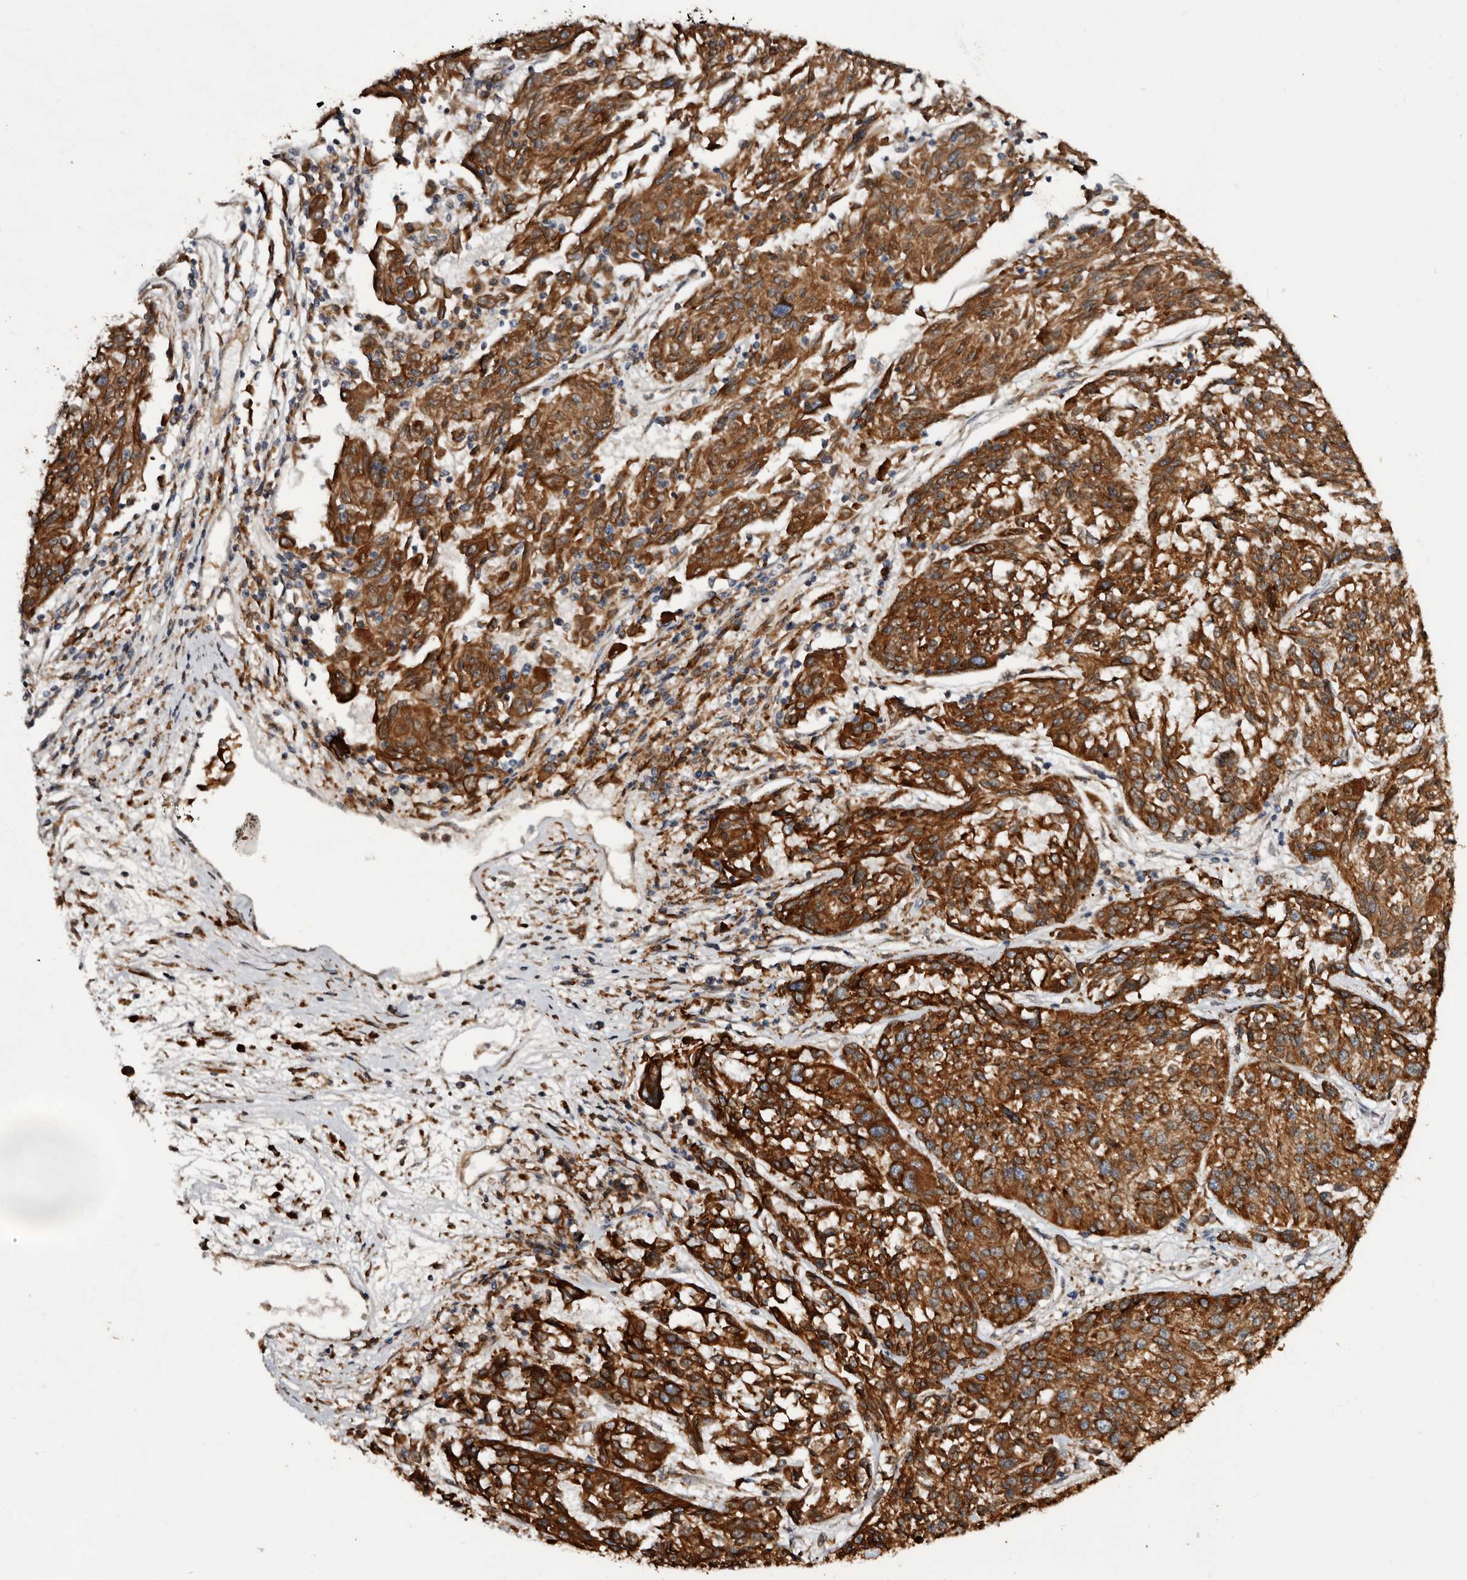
{"staining": {"intensity": "strong", "quantity": ">75%", "location": "cytoplasmic/membranous"}, "tissue": "melanoma", "cell_type": "Tumor cells", "image_type": "cancer", "snomed": [{"axis": "morphology", "description": "Malignant melanoma, NOS"}, {"axis": "topography", "description": "Skin"}], "caption": "Protein expression analysis of human melanoma reveals strong cytoplasmic/membranous staining in about >75% of tumor cells.", "gene": "INKA2", "patient": {"sex": "male", "age": 53}}